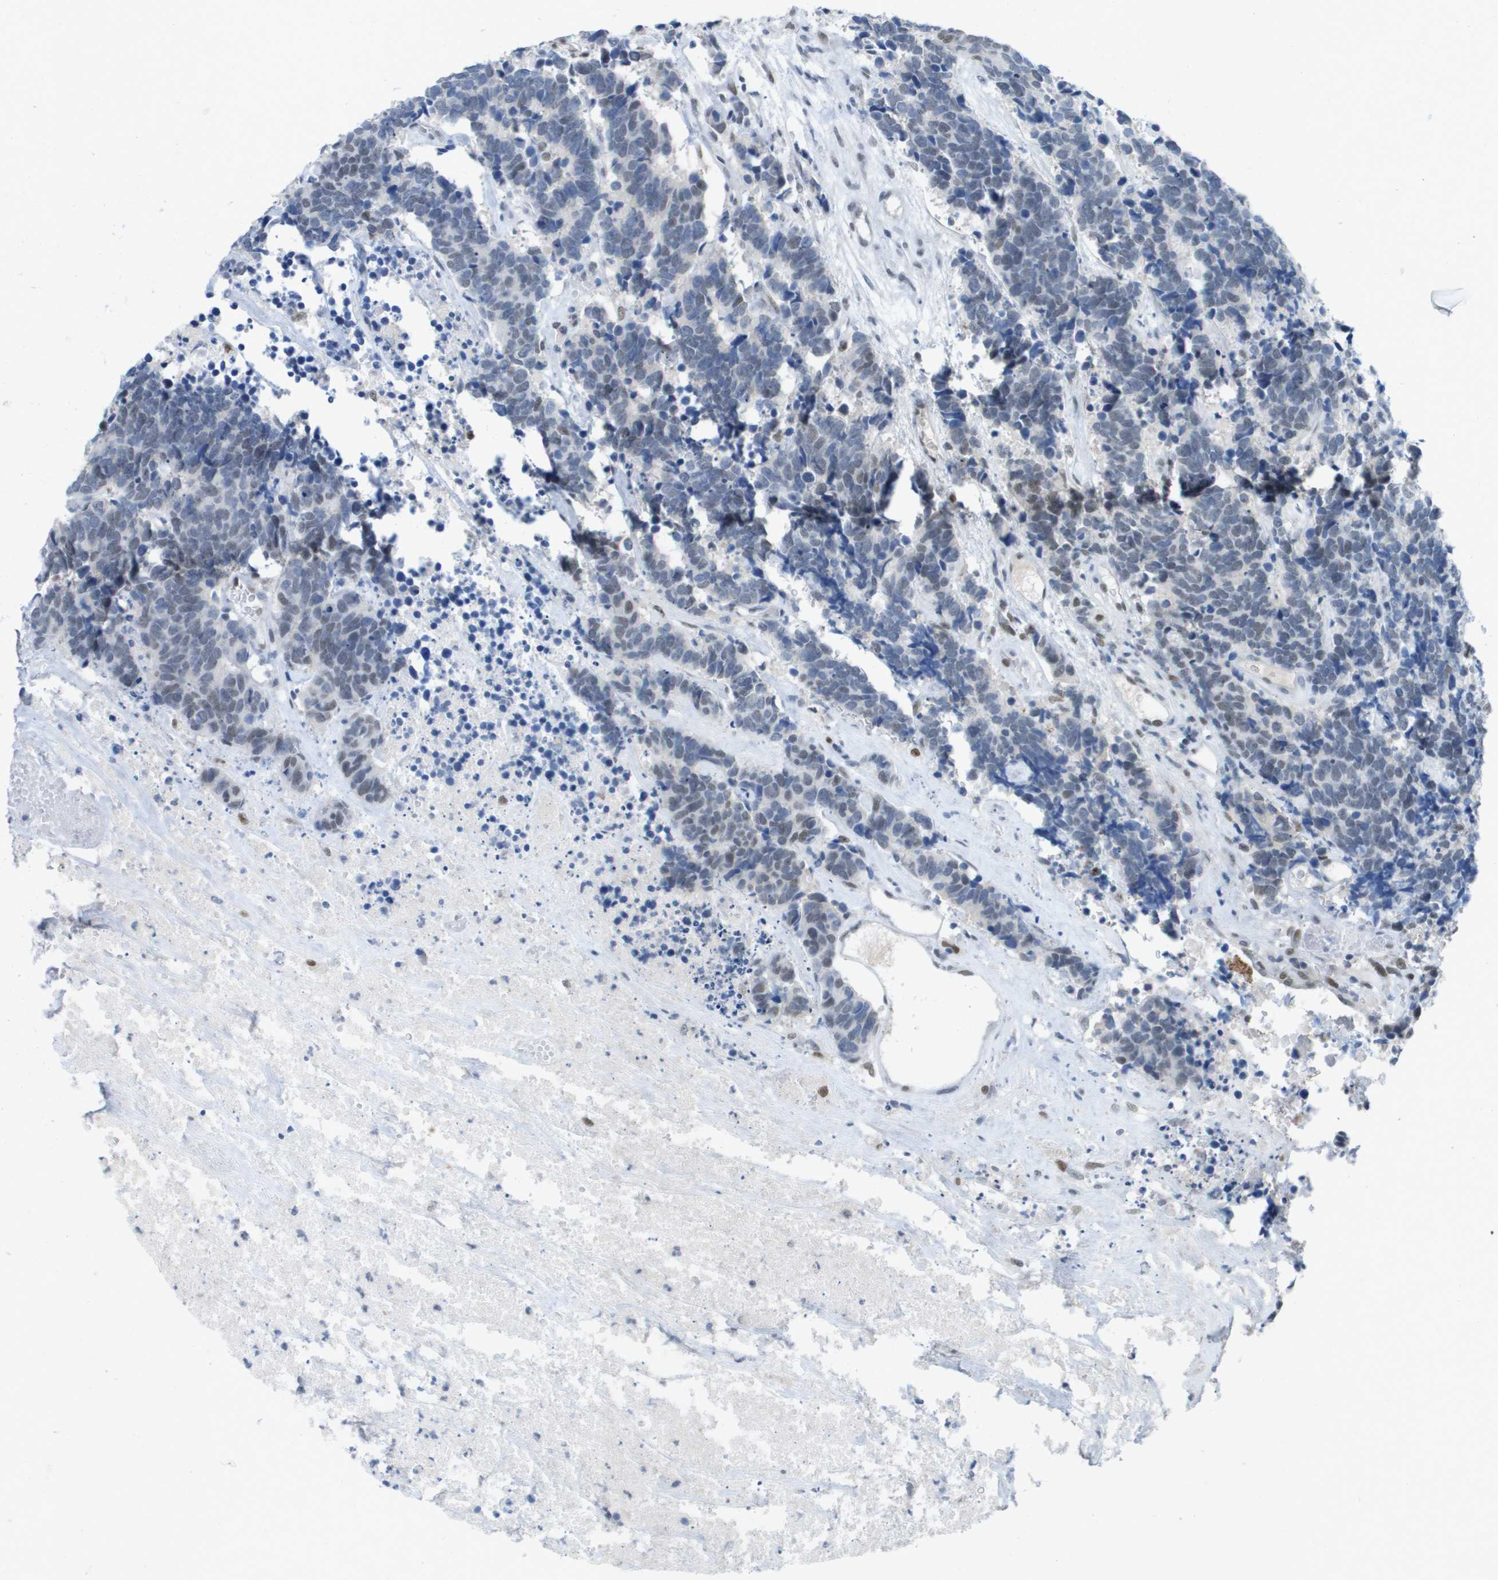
{"staining": {"intensity": "weak", "quantity": "<25%", "location": "nuclear"}, "tissue": "carcinoid", "cell_type": "Tumor cells", "image_type": "cancer", "snomed": [{"axis": "morphology", "description": "Carcinoma, NOS"}, {"axis": "morphology", "description": "Carcinoid, malignant, NOS"}, {"axis": "topography", "description": "Urinary bladder"}], "caption": "DAB (3,3'-diaminobenzidine) immunohistochemical staining of malignant carcinoid exhibits no significant expression in tumor cells. The staining is performed using DAB (3,3'-diaminobenzidine) brown chromogen with nuclei counter-stained in using hematoxylin.", "gene": "TP53RK", "patient": {"sex": "male", "age": 57}}